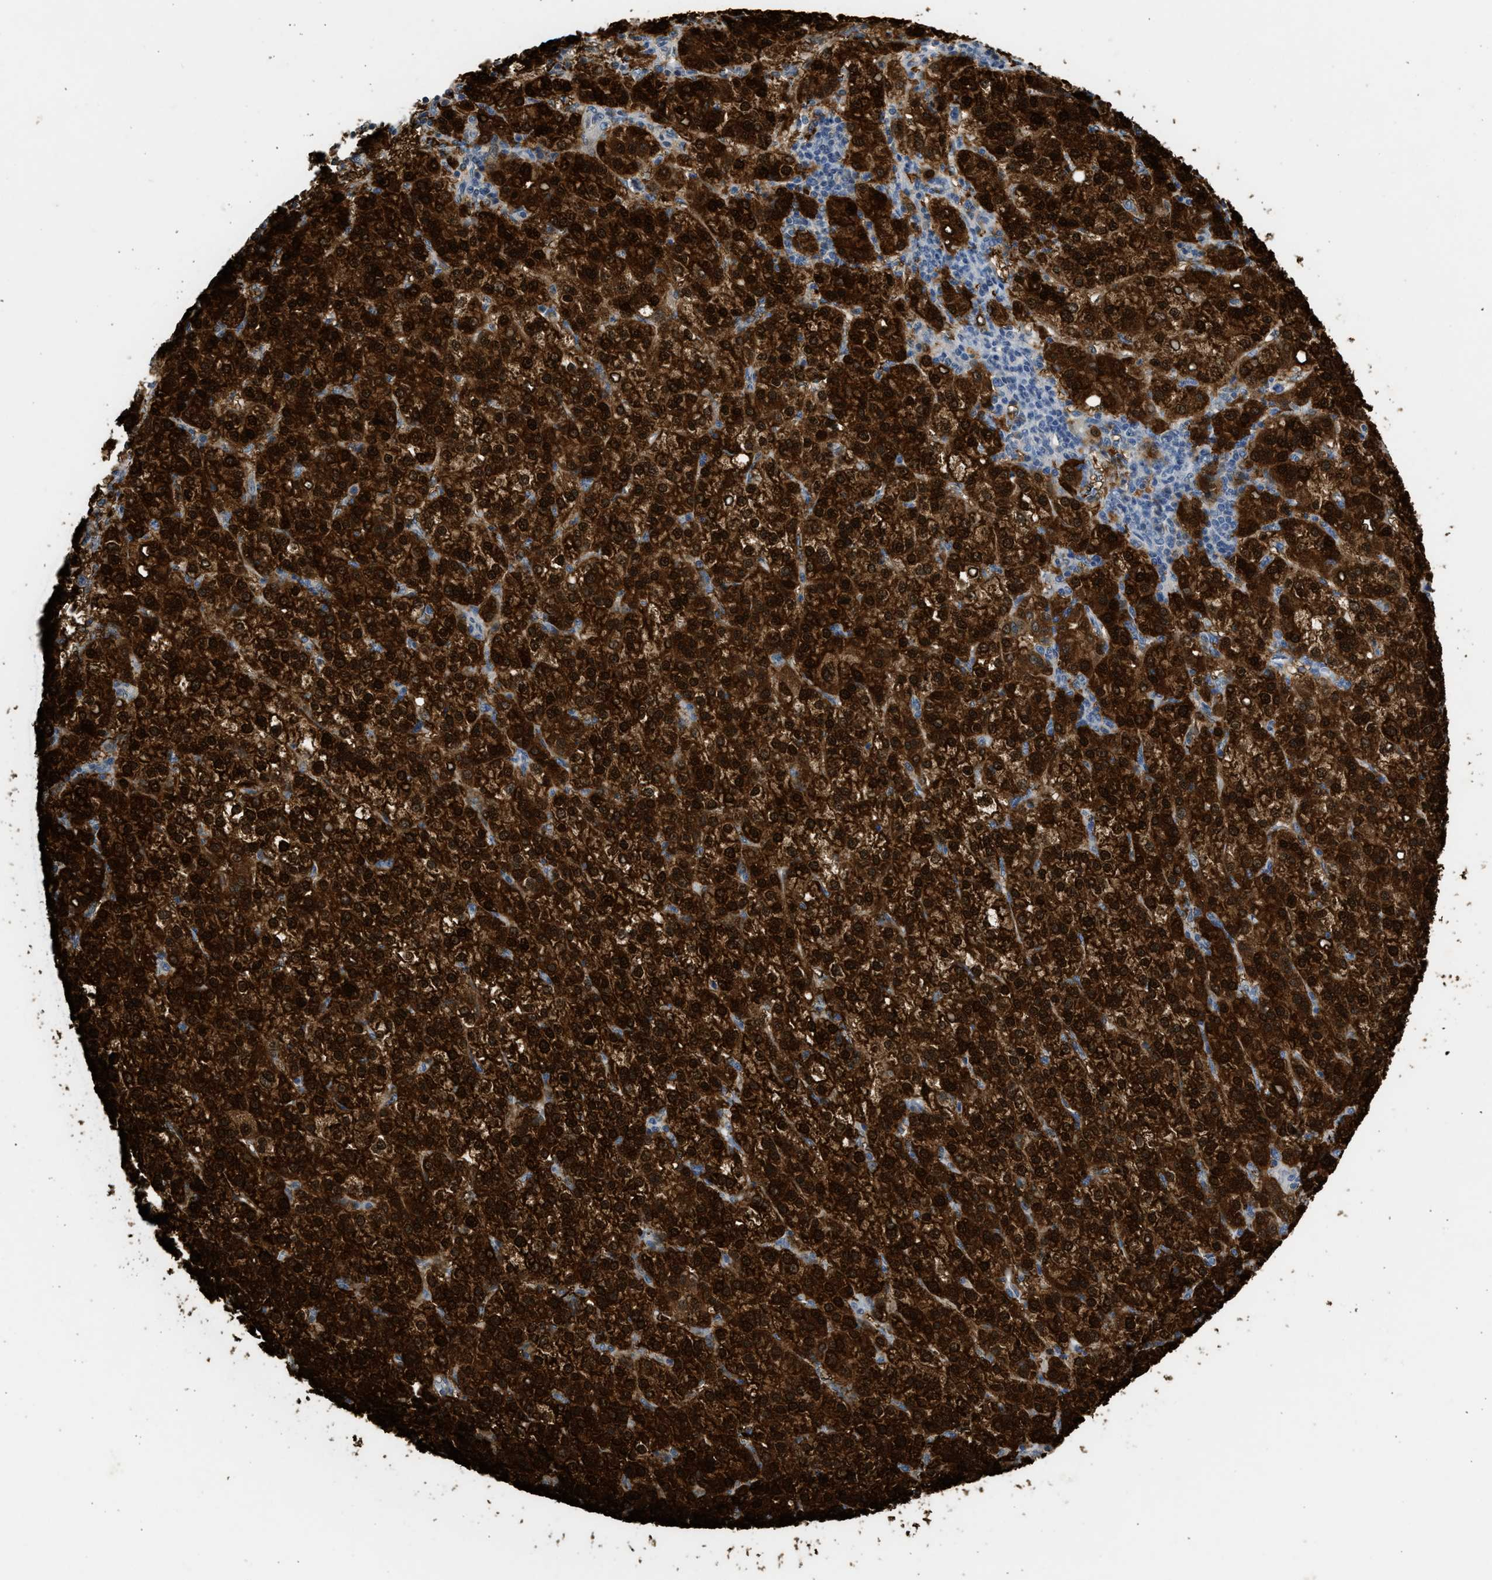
{"staining": {"intensity": "strong", "quantity": ">75%", "location": "cytoplasmic/membranous,nuclear"}, "tissue": "liver cancer", "cell_type": "Tumor cells", "image_type": "cancer", "snomed": [{"axis": "morphology", "description": "Carcinoma, Hepatocellular, NOS"}, {"axis": "topography", "description": "Liver"}], "caption": "Approximately >75% of tumor cells in hepatocellular carcinoma (liver) demonstrate strong cytoplasmic/membranous and nuclear protein positivity as visualized by brown immunohistochemical staining.", "gene": "SULT2A1", "patient": {"sex": "female", "age": 58}}